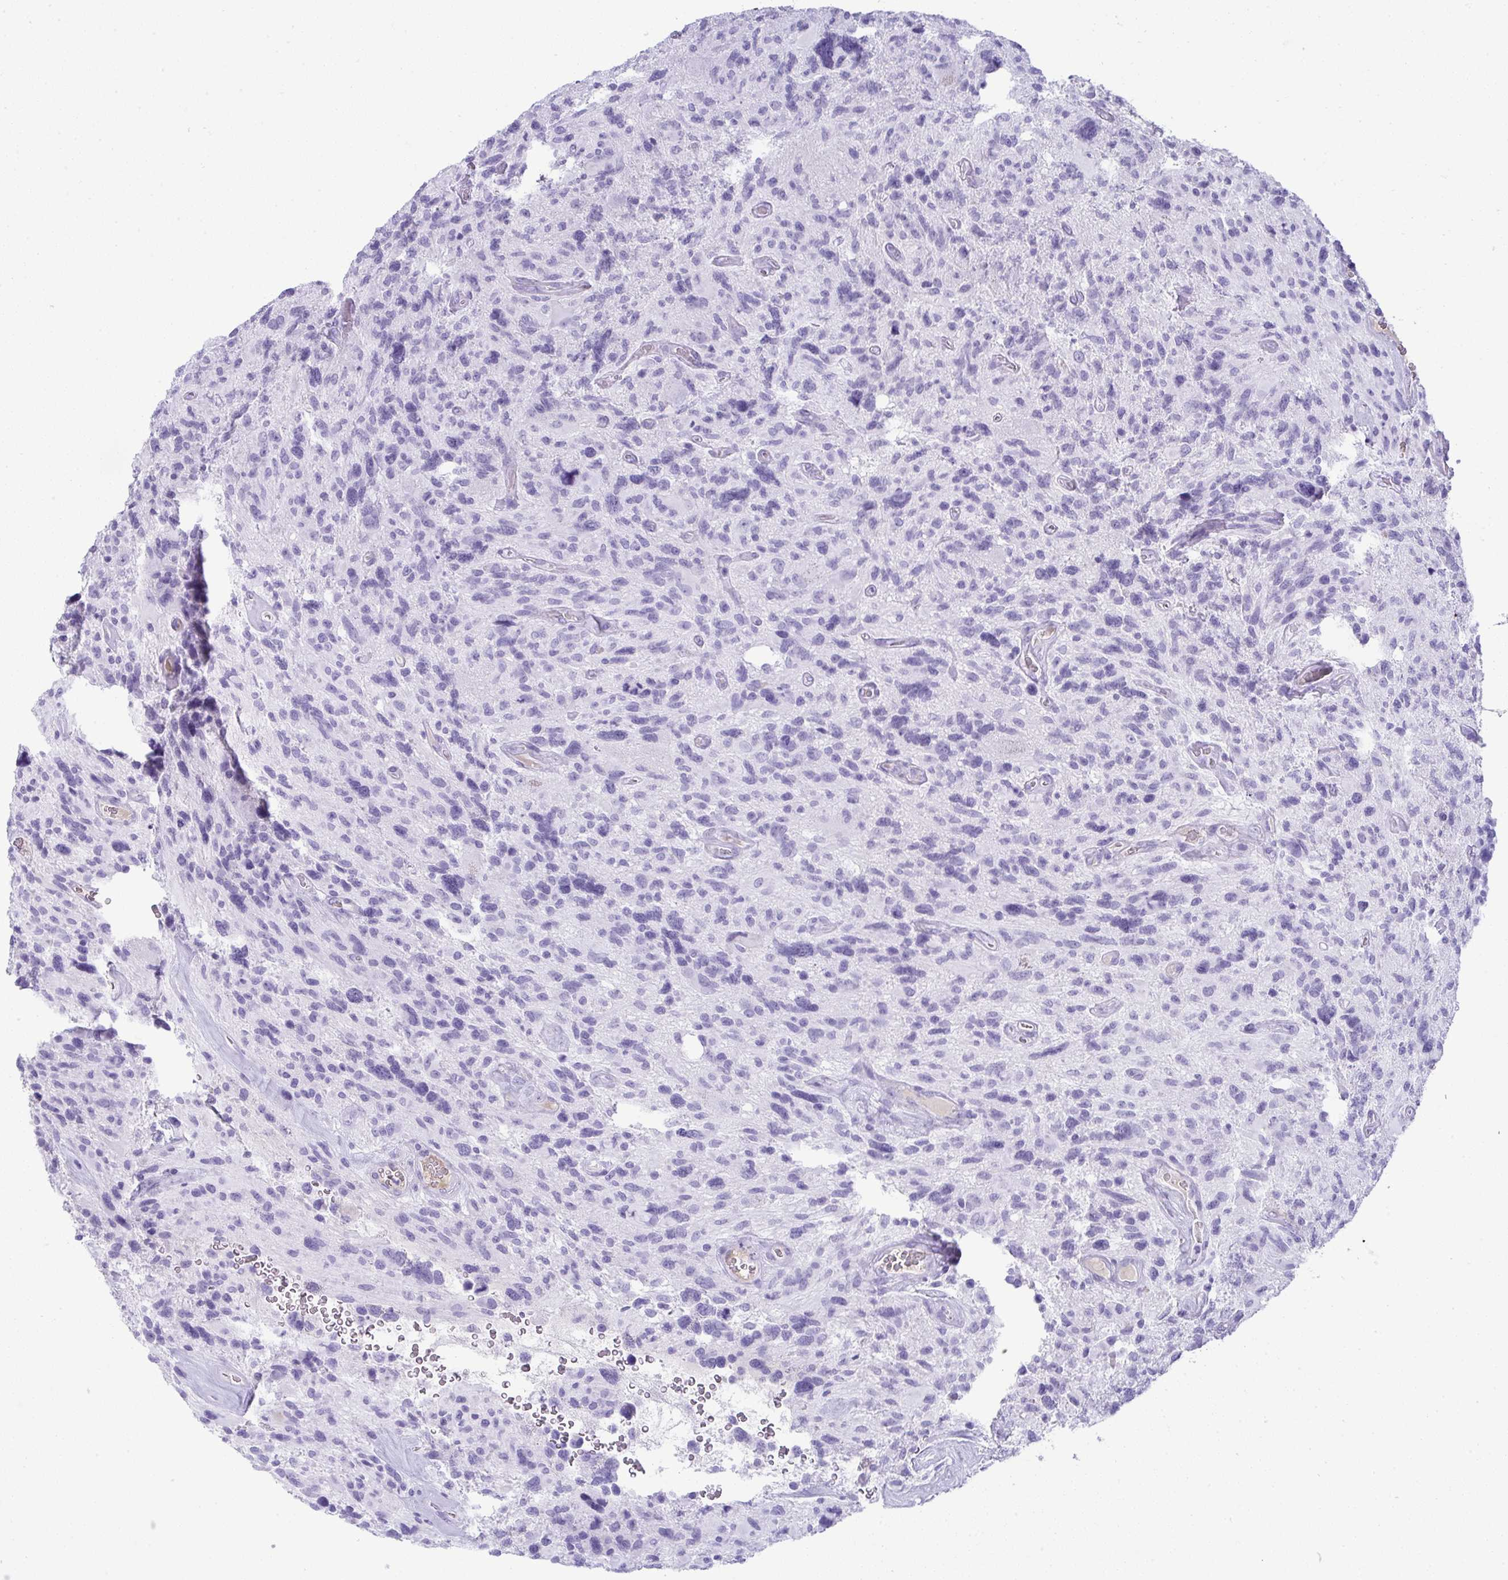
{"staining": {"intensity": "negative", "quantity": "none", "location": "none"}, "tissue": "glioma", "cell_type": "Tumor cells", "image_type": "cancer", "snomed": [{"axis": "morphology", "description": "Glioma, malignant, High grade"}, {"axis": "topography", "description": "Brain"}], "caption": "Immunohistochemical staining of high-grade glioma (malignant) shows no significant positivity in tumor cells.", "gene": "JCHAIN", "patient": {"sex": "male", "age": 49}}